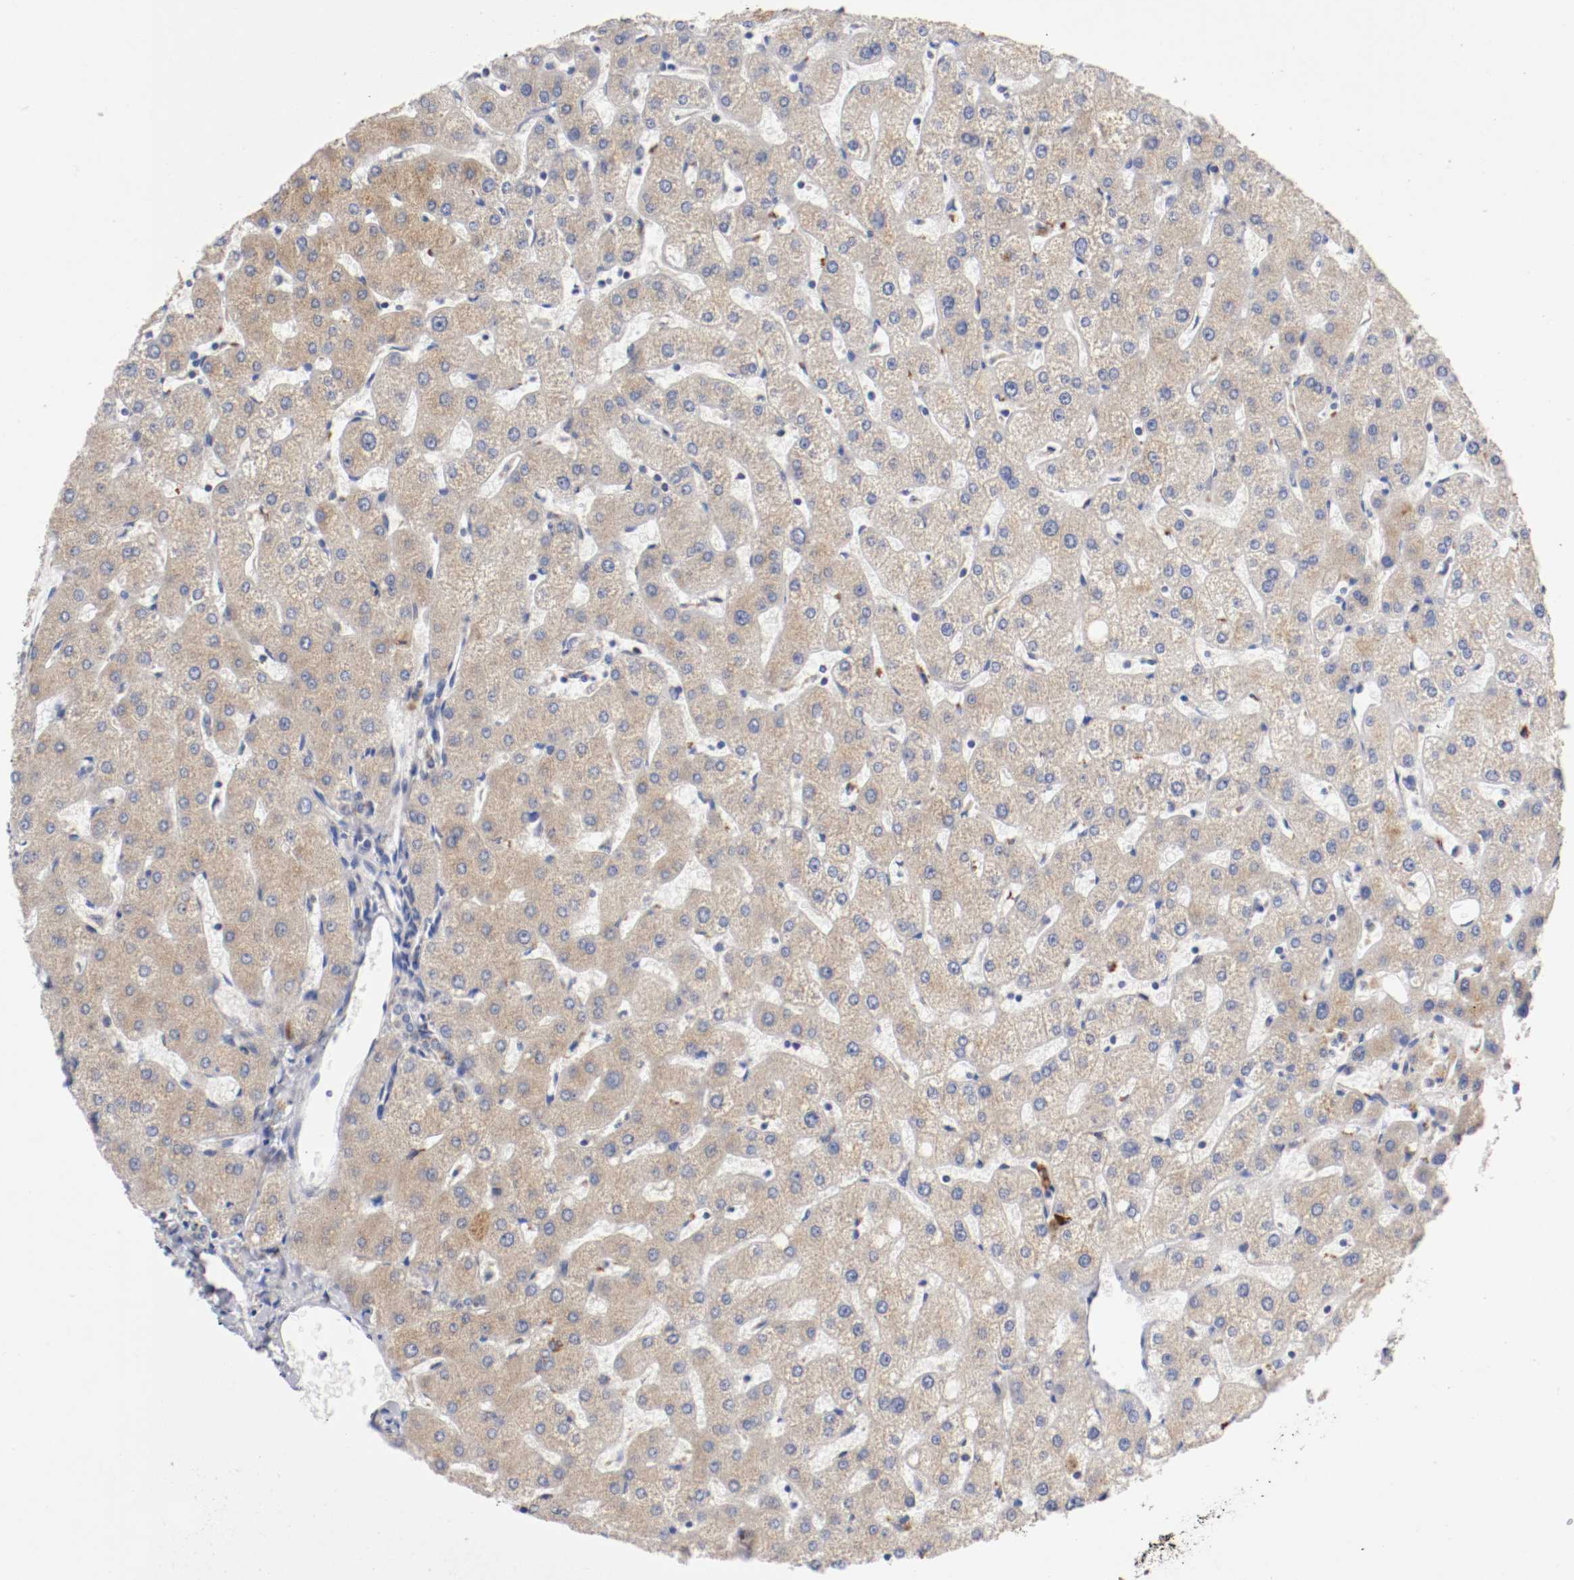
{"staining": {"intensity": "negative", "quantity": "none", "location": "none"}, "tissue": "liver", "cell_type": "Cholangiocytes", "image_type": "normal", "snomed": [{"axis": "morphology", "description": "Normal tissue, NOS"}, {"axis": "topography", "description": "Liver"}], "caption": "An immunohistochemistry image of normal liver is shown. There is no staining in cholangiocytes of liver. Brightfield microscopy of IHC stained with DAB (3,3'-diaminobenzidine) (brown) and hematoxylin (blue), captured at high magnification.", "gene": "TRAF2", "patient": {"sex": "male", "age": 67}}